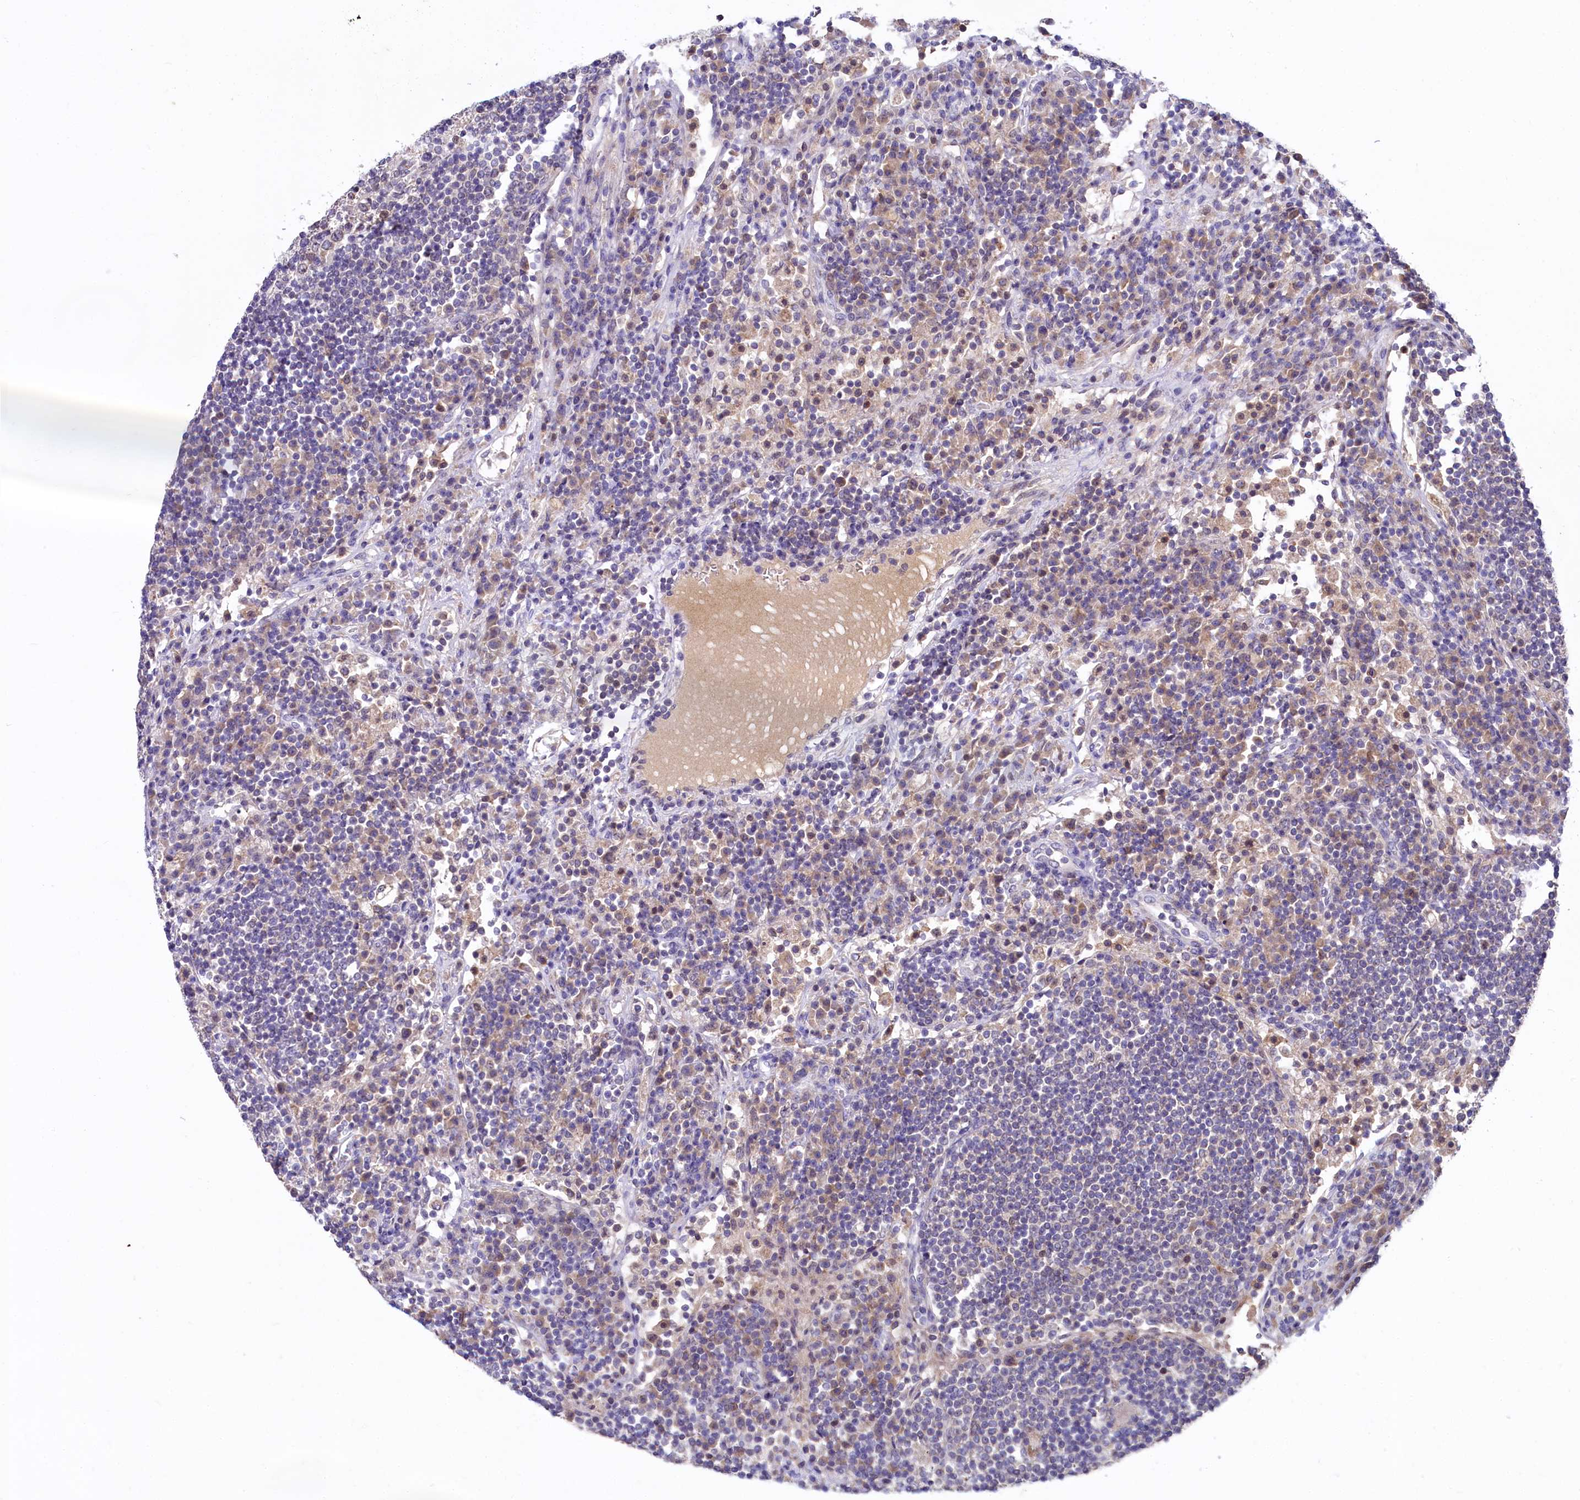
{"staining": {"intensity": "negative", "quantity": "none", "location": "none"}, "tissue": "lymph node", "cell_type": "Germinal center cells", "image_type": "normal", "snomed": [{"axis": "morphology", "description": "Normal tissue, NOS"}, {"axis": "topography", "description": "Lymph node"}], "caption": "IHC micrograph of benign lymph node stained for a protein (brown), which reveals no staining in germinal center cells.", "gene": "SPINK9", "patient": {"sex": "female", "age": 53}}